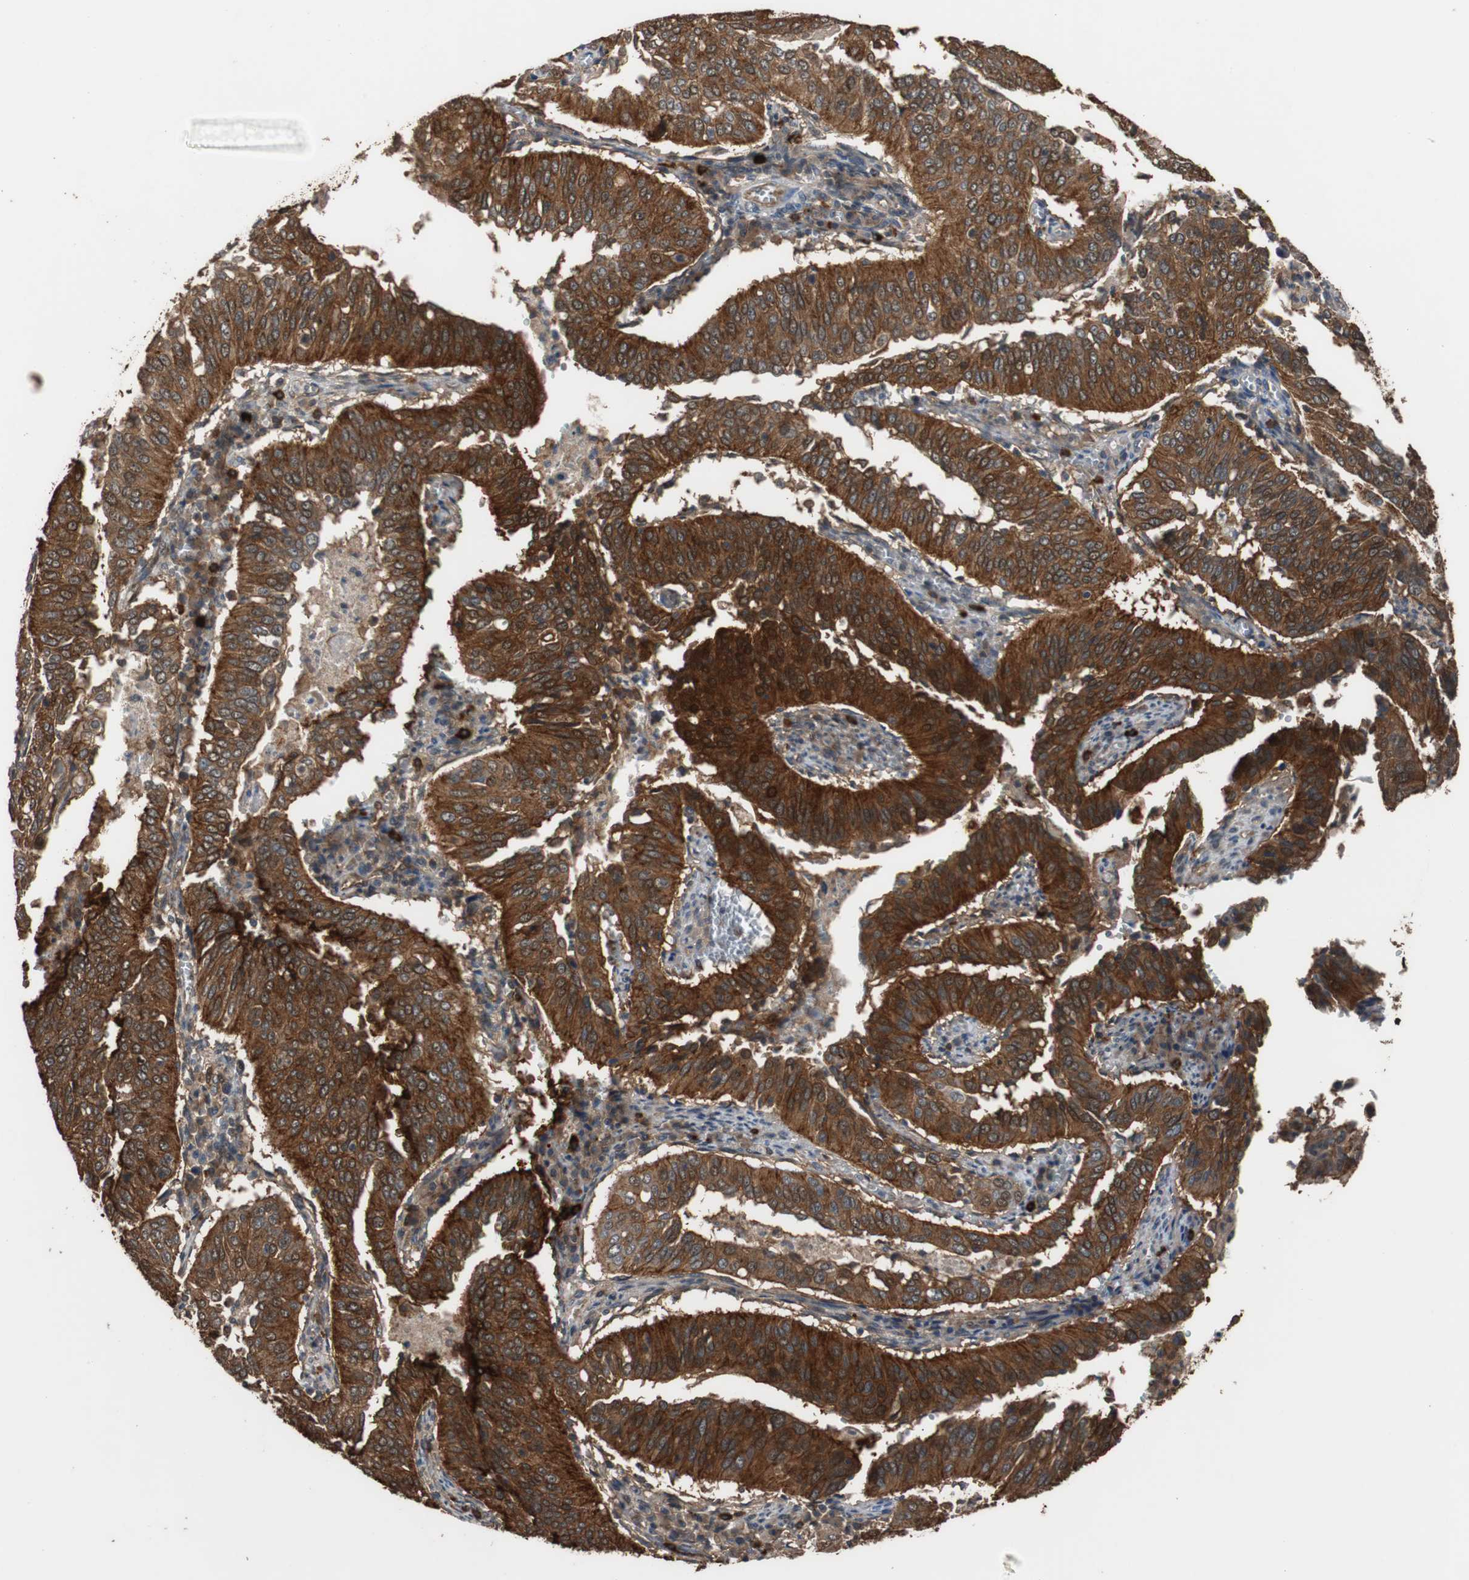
{"staining": {"intensity": "strong", "quantity": ">75%", "location": "cytoplasmic/membranous,nuclear"}, "tissue": "cervical cancer", "cell_type": "Tumor cells", "image_type": "cancer", "snomed": [{"axis": "morphology", "description": "Squamous cell carcinoma, NOS"}, {"axis": "topography", "description": "Cervix"}], "caption": "Protein staining by immunohistochemistry demonstrates strong cytoplasmic/membranous and nuclear staining in approximately >75% of tumor cells in cervical cancer.", "gene": "NDRG1", "patient": {"sex": "female", "age": 39}}